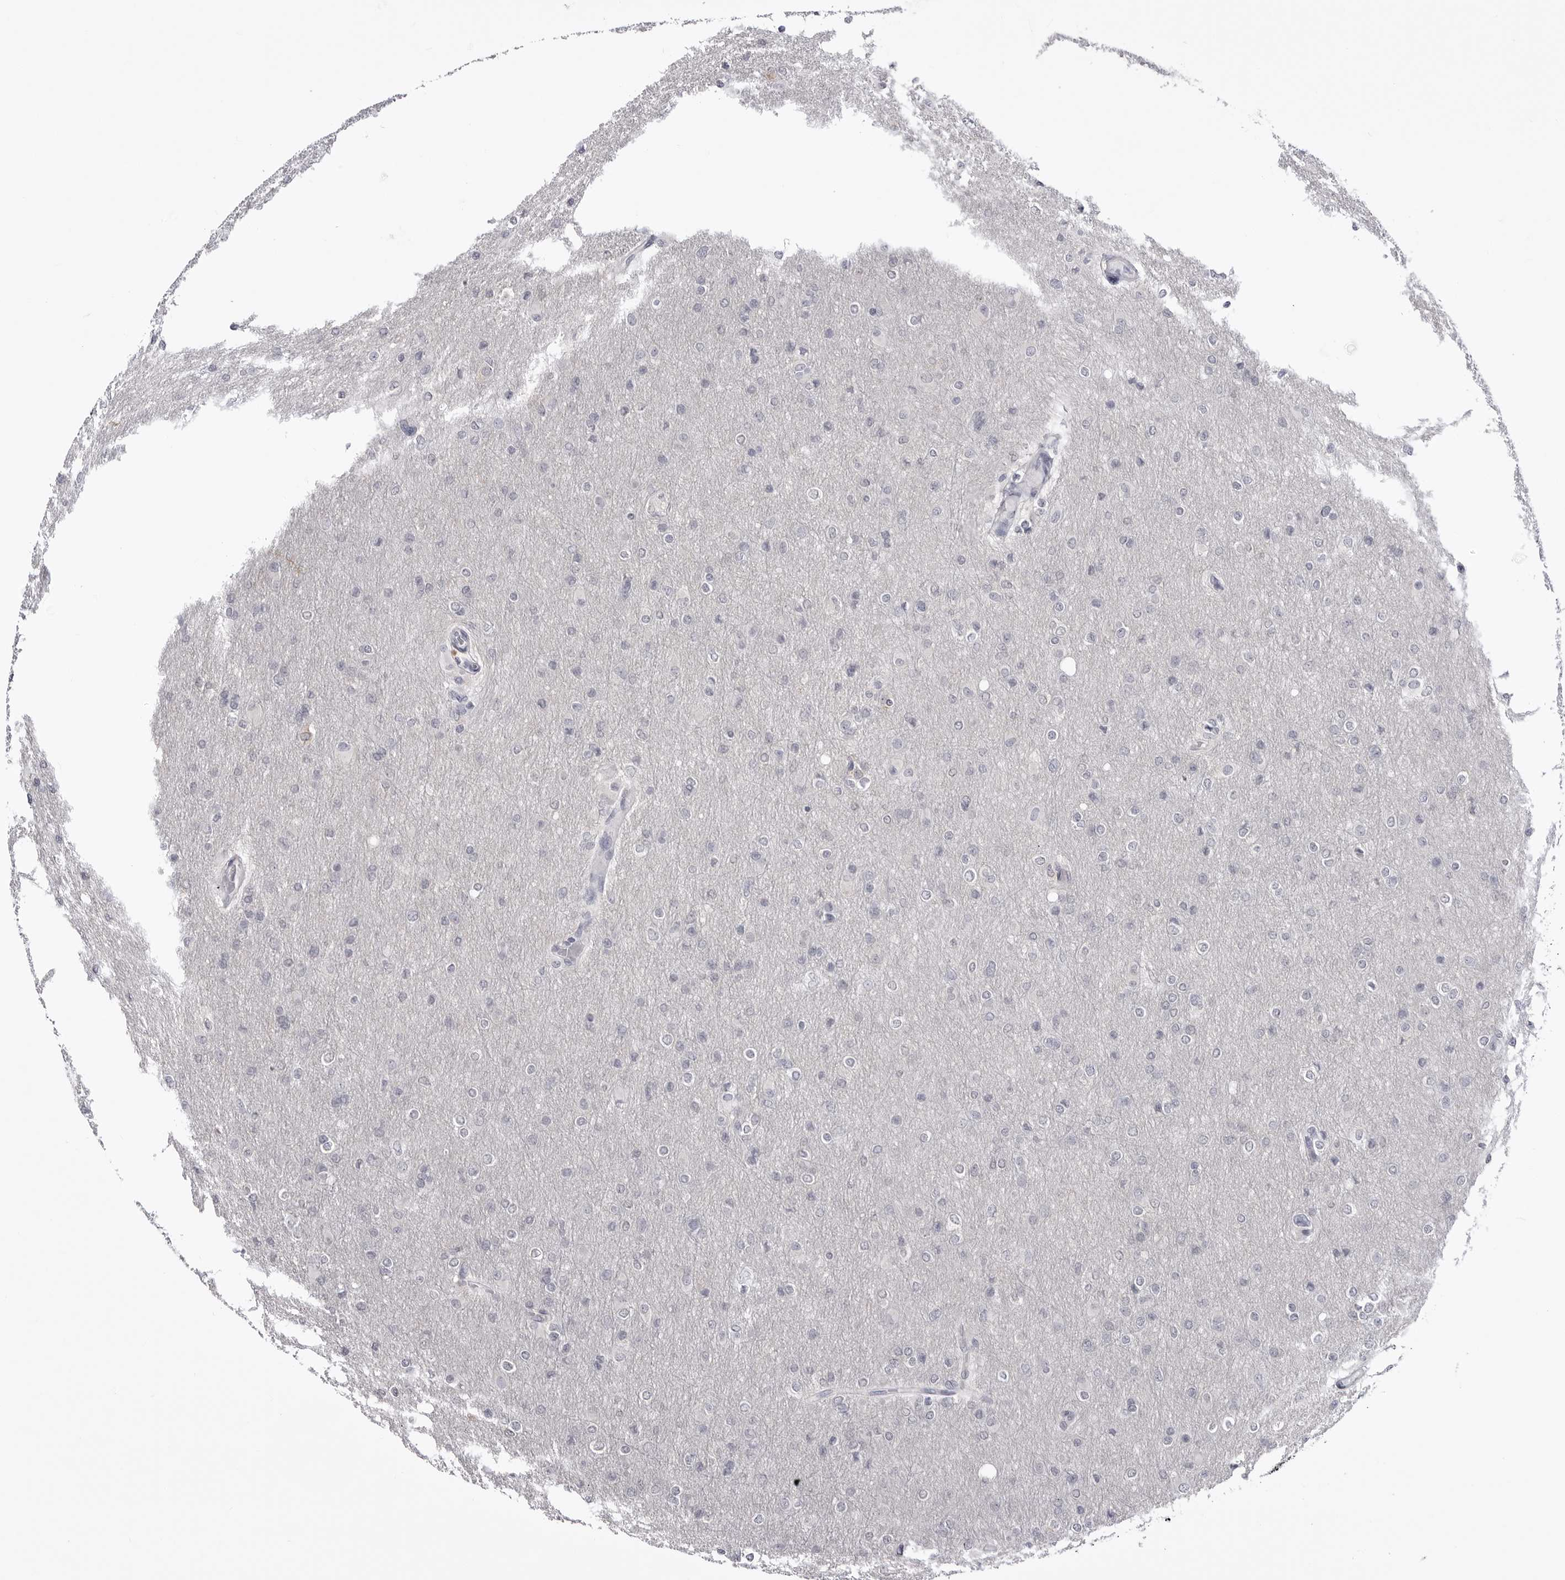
{"staining": {"intensity": "negative", "quantity": "none", "location": "none"}, "tissue": "glioma", "cell_type": "Tumor cells", "image_type": "cancer", "snomed": [{"axis": "morphology", "description": "Glioma, malignant, High grade"}, {"axis": "topography", "description": "Cerebral cortex"}], "caption": "Immunohistochemistry (IHC) histopathology image of neoplastic tissue: glioma stained with DAB reveals no significant protein positivity in tumor cells. Brightfield microscopy of IHC stained with DAB (3,3'-diaminobenzidine) (brown) and hematoxylin (blue), captured at high magnification.", "gene": "STAP2", "patient": {"sex": "female", "age": 36}}